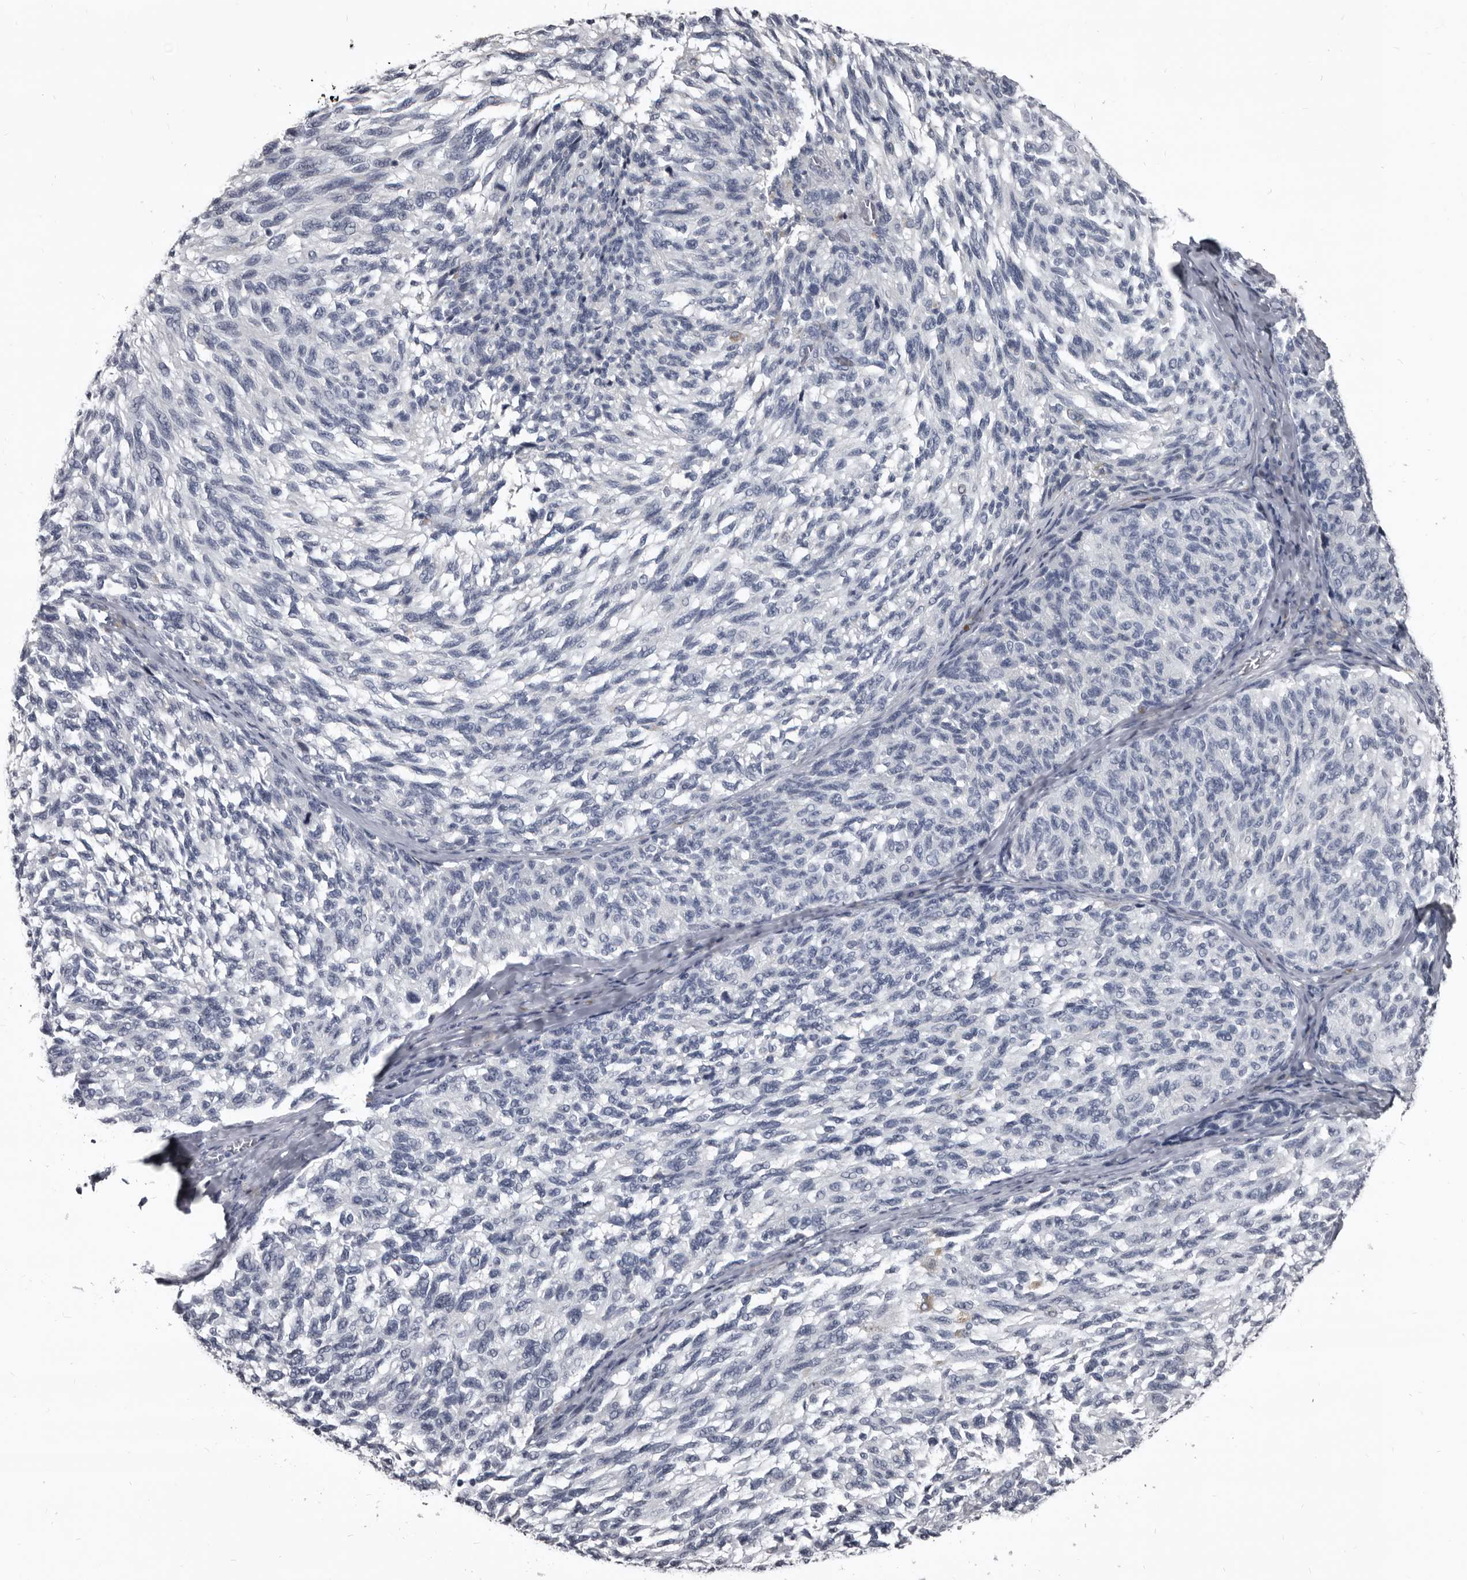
{"staining": {"intensity": "negative", "quantity": "none", "location": "none"}, "tissue": "melanoma", "cell_type": "Tumor cells", "image_type": "cancer", "snomed": [{"axis": "morphology", "description": "Malignant melanoma, NOS"}, {"axis": "topography", "description": "Skin"}], "caption": "Protein analysis of melanoma demonstrates no significant positivity in tumor cells. Nuclei are stained in blue.", "gene": "GREB1", "patient": {"sex": "female", "age": 73}}